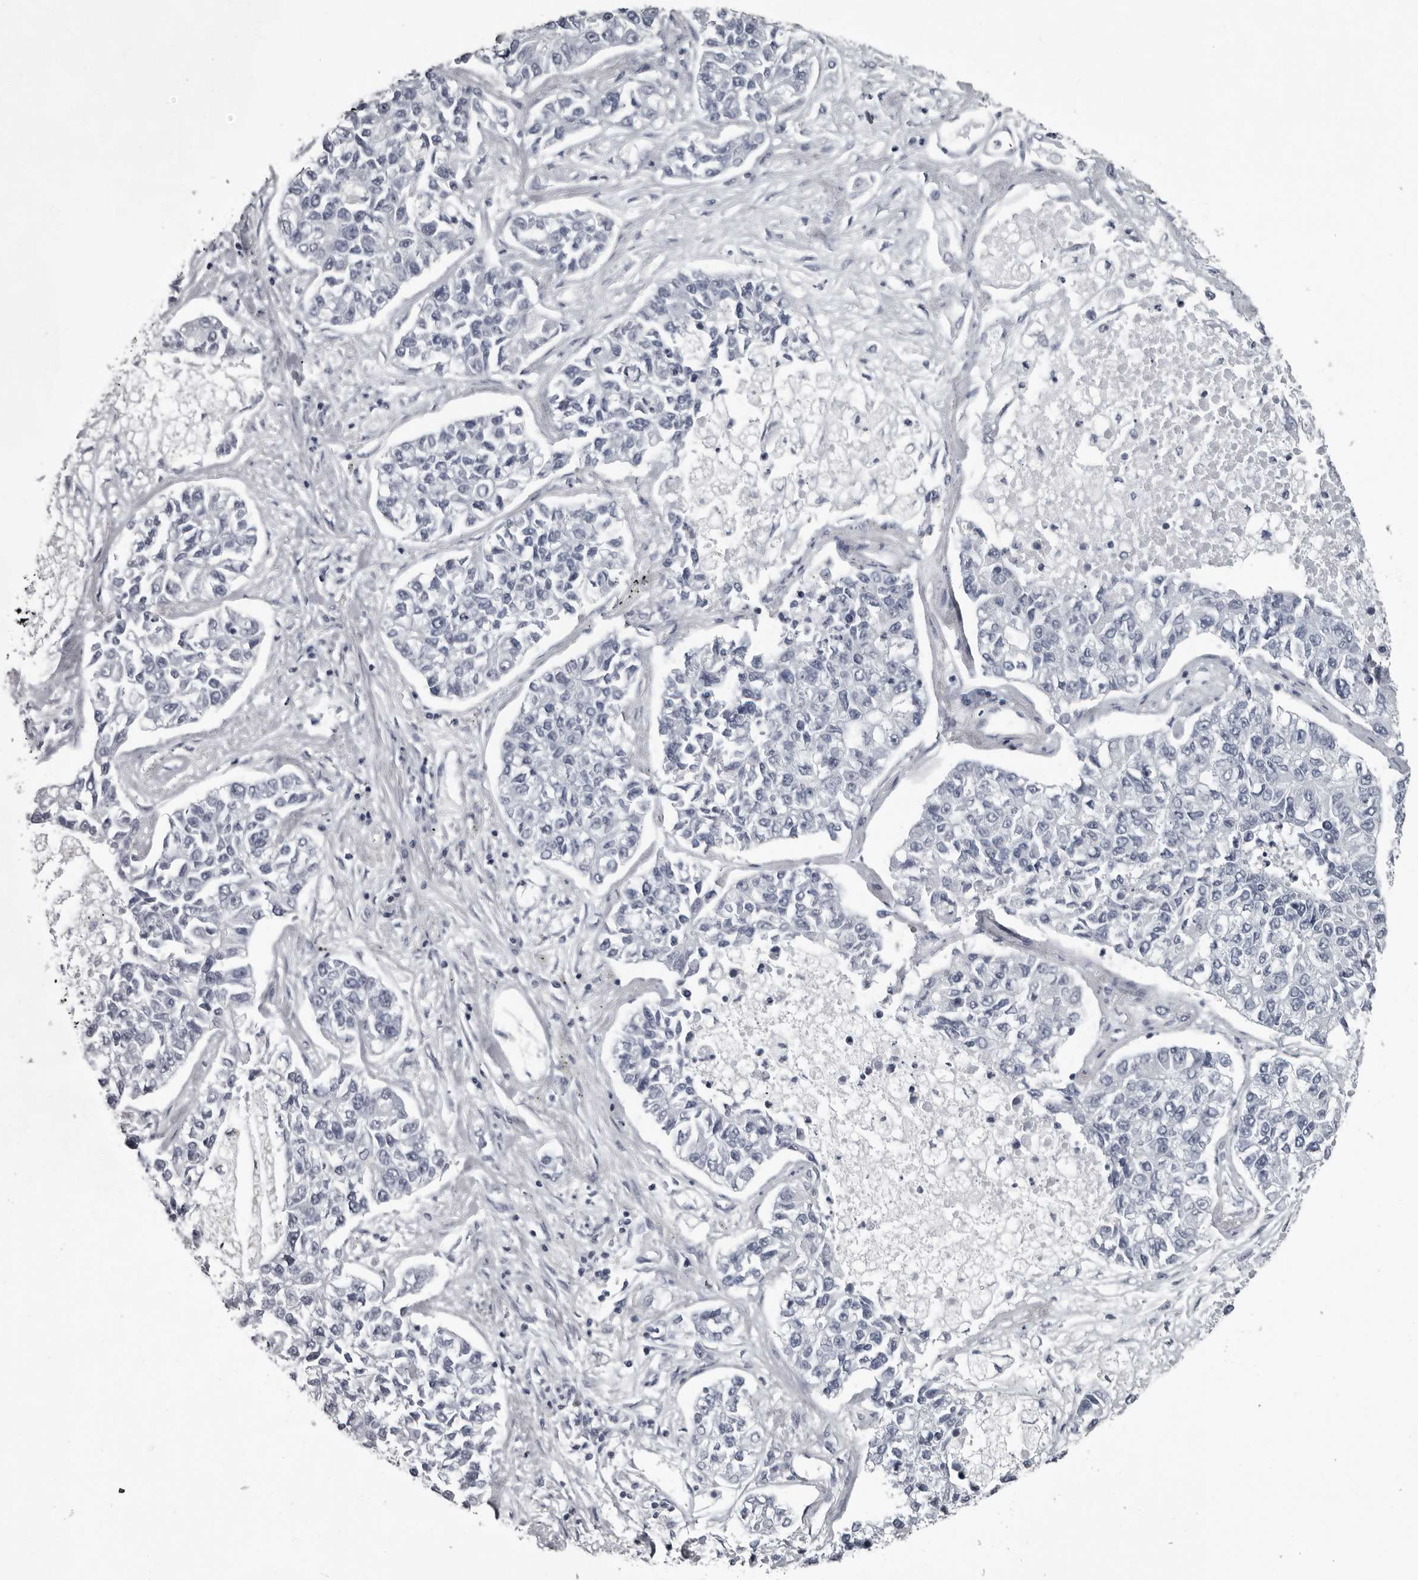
{"staining": {"intensity": "negative", "quantity": "none", "location": "none"}, "tissue": "lung cancer", "cell_type": "Tumor cells", "image_type": "cancer", "snomed": [{"axis": "morphology", "description": "Adenocarcinoma, NOS"}, {"axis": "topography", "description": "Lung"}], "caption": "Human adenocarcinoma (lung) stained for a protein using immunohistochemistry (IHC) reveals no expression in tumor cells.", "gene": "LZIC", "patient": {"sex": "male", "age": 49}}